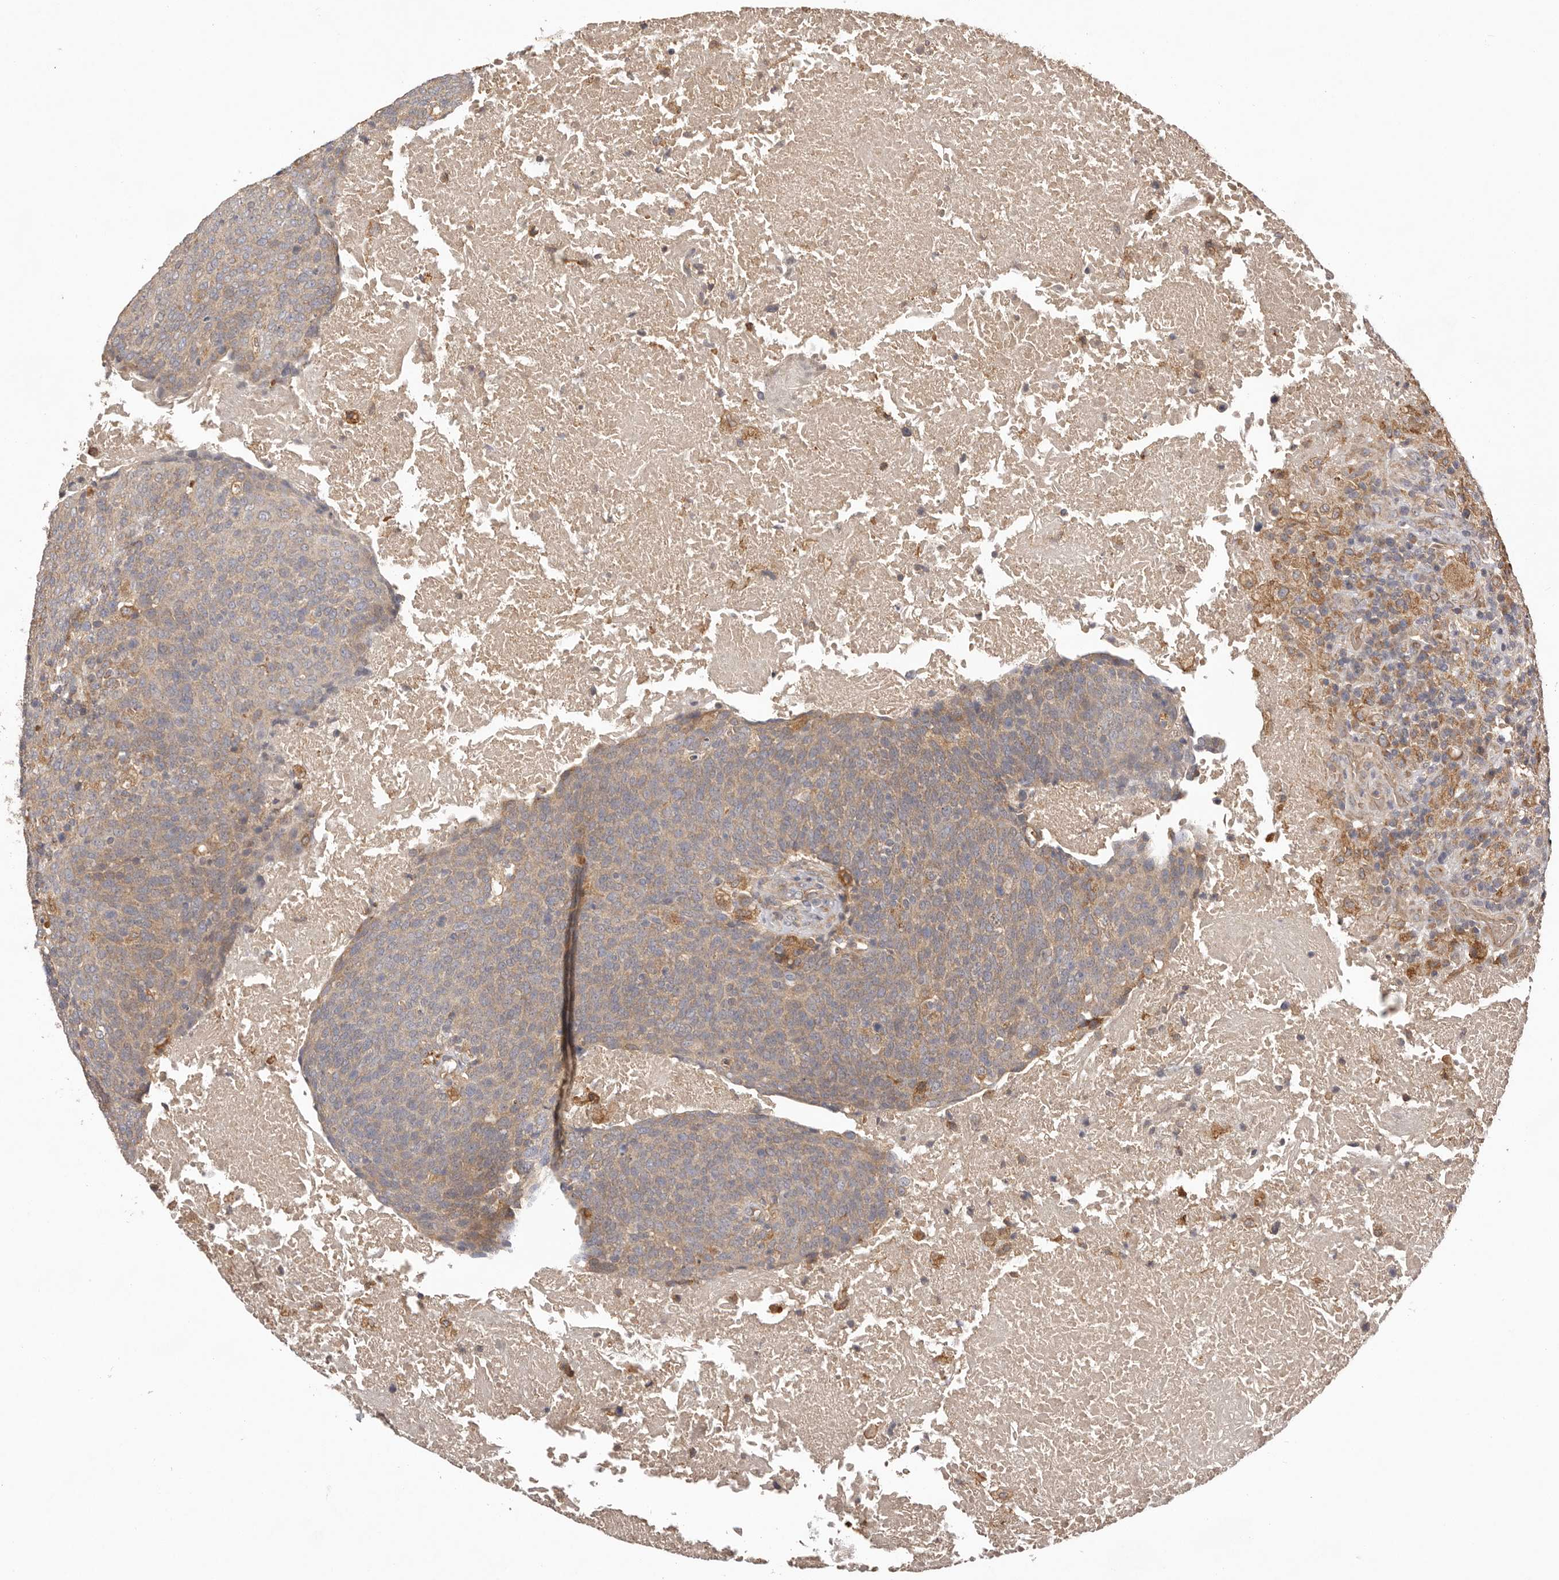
{"staining": {"intensity": "moderate", "quantity": ">75%", "location": "cytoplasmic/membranous"}, "tissue": "head and neck cancer", "cell_type": "Tumor cells", "image_type": "cancer", "snomed": [{"axis": "morphology", "description": "Squamous cell carcinoma, NOS"}, {"axis": "morphology", "description": "Squamous cell carcinoma, metastatic, NOS"}, {"axis": "topography", "description": "Lymph node"}, {"axis": "topography", "description": "Head-Neck"}], "caption": "Immunohistochemistry (IHC) (DAB (3,3'-diaminobenzidine)) staining of human metastatic squamous cell carcinoma (head and neck) demonstrates moderate cytoplasmic/membranous protein expression in approximately >75% of tumor cells.", "gene": "UBR2", "patient": {"sex": "male", "age": 62}}